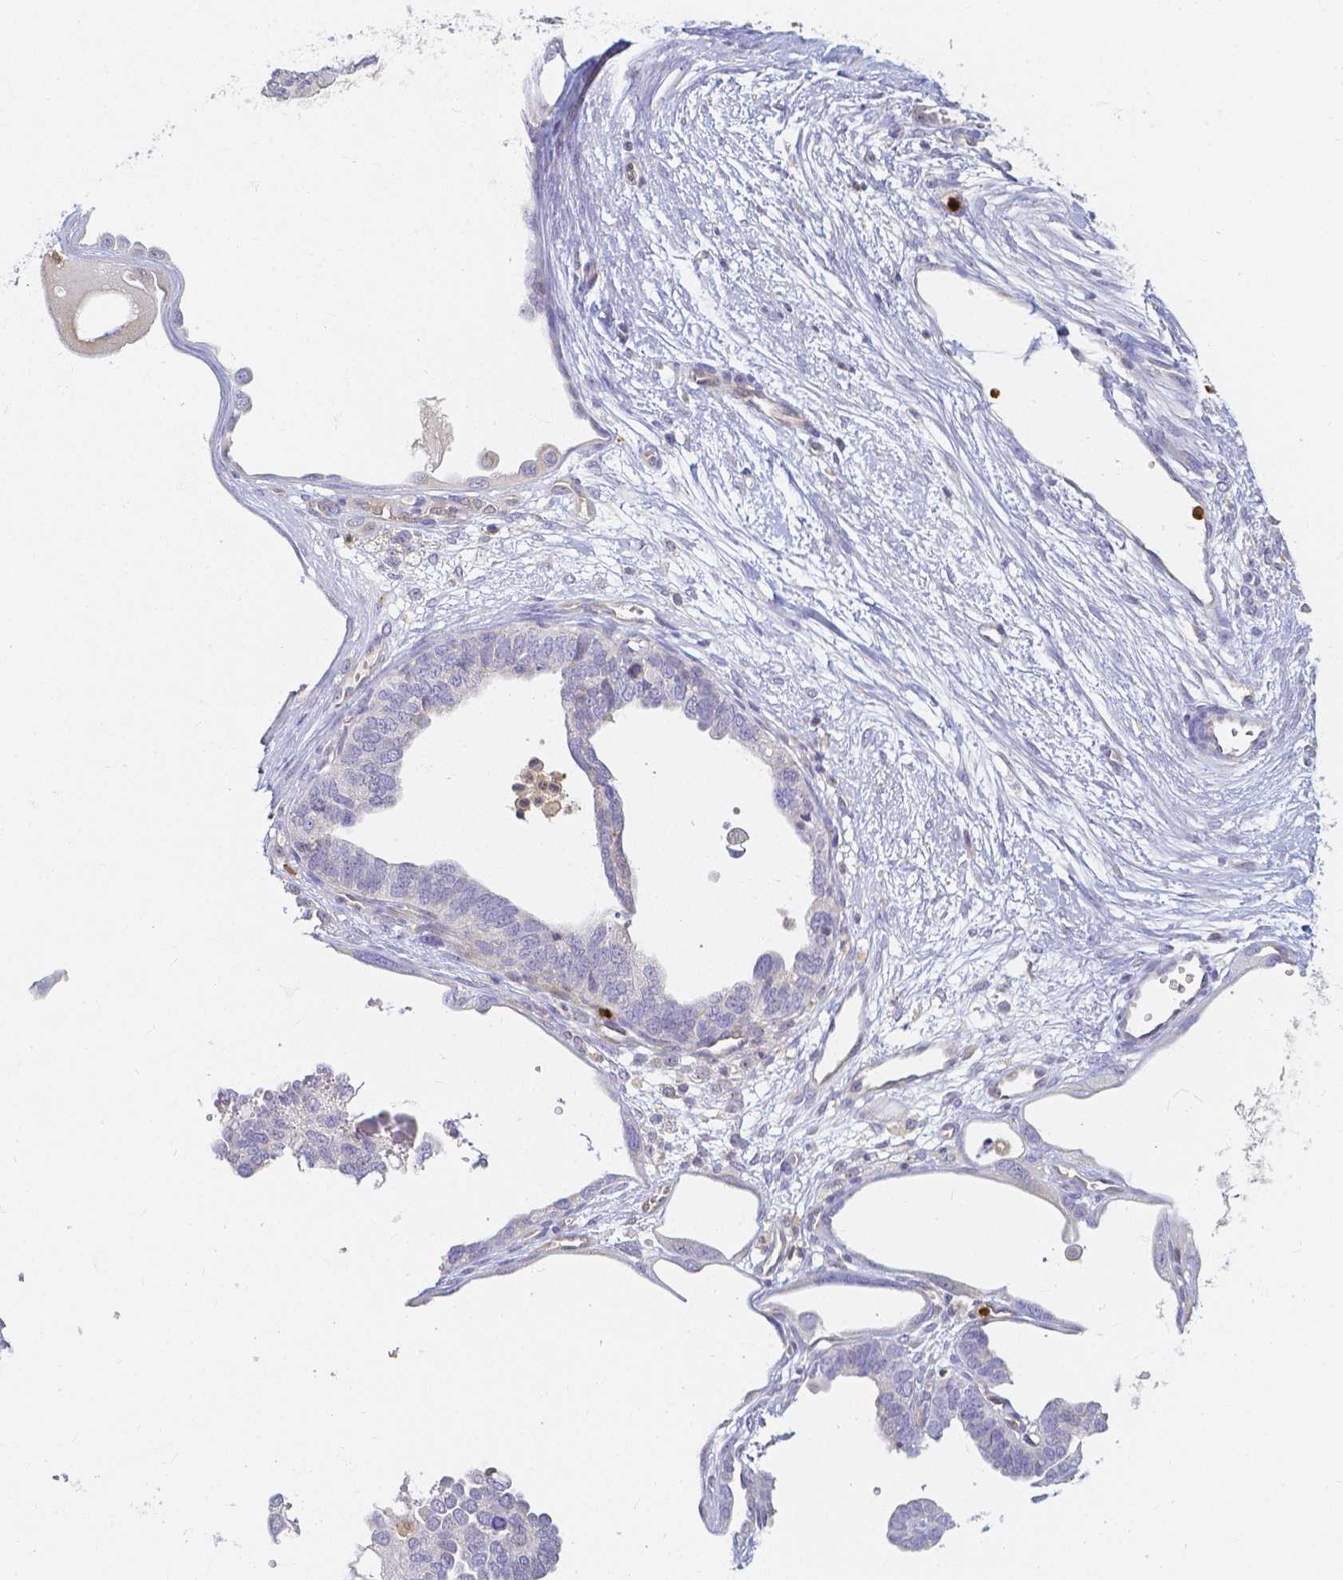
{"staining": {"intensity": "negative", "quantity": "none", "location": "none"}, "tissue": "ovarian cancer", "cell_type": "Tumor cells", "image_type": "cancer", "snomed": [{"axis": "morphology", "description": "Cystadenocarcinoma, serous, NOS"}, {"axis": "topography", "description": "Ovary"}], "caption": "Immunohistochemistry (IHC) image of neoplastic tissue: human ovarian cancer stained with DAB displays no significant protein staining in tumor cells.", "gene": "KCNH1", "patient": {"sex": "female", "age": 51}}